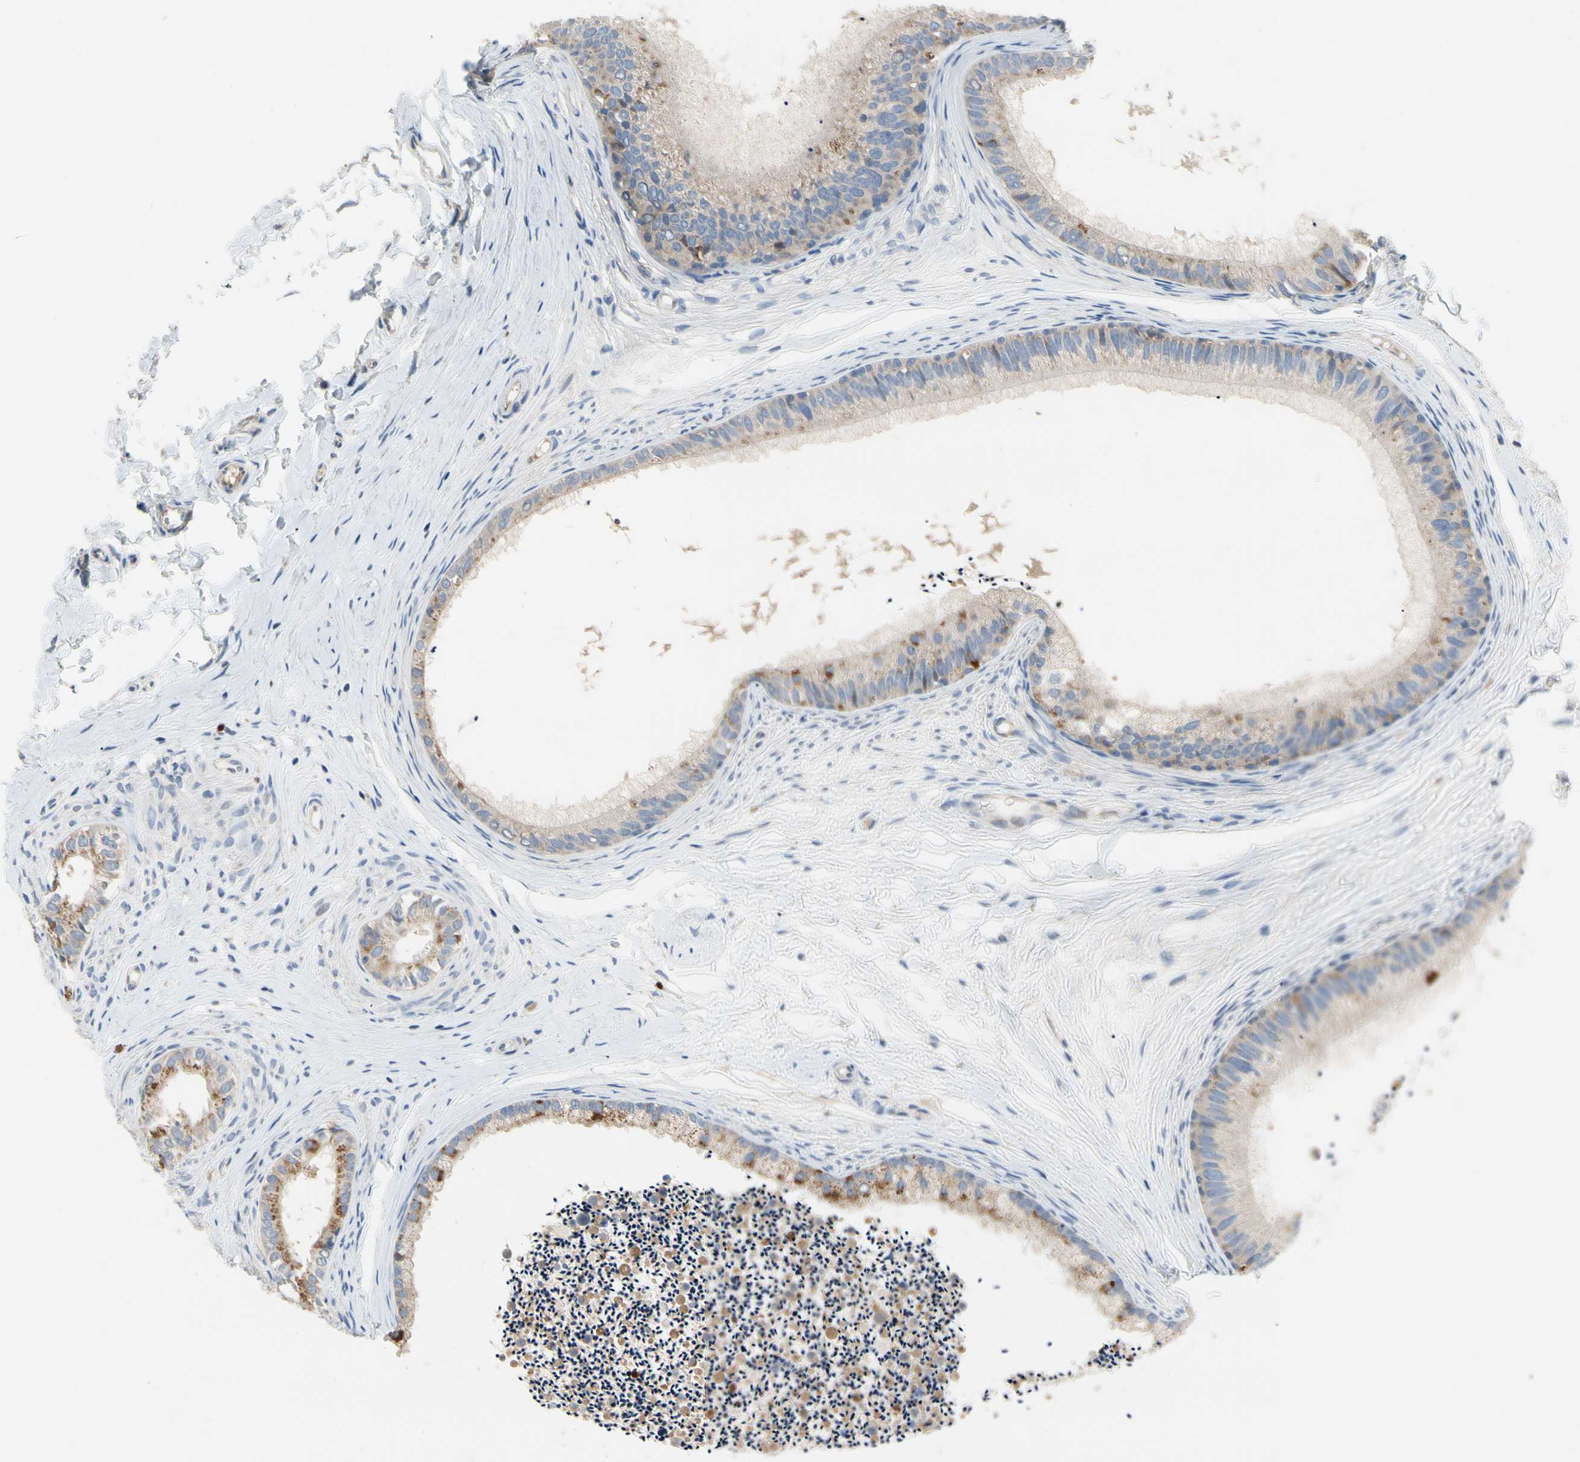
{"staining": {"intensity": "strong", "quantity": ">75%", "location": "cytoplasmic/membranous"}, "tissue": "epididymis", "cell_type": "Glandular cells", "image_type": "normal", "snomed": [{"axis": "morphology", "description": "Normal tissue, NOS"}, {"axis": "topography", "description": "Epididymis"}], "caption": "Strong cytoplasmic/membranous protein expression is identified in approximately >75% of glandular cells in epididymis.", "gene": "KLHDC8B", "patient": {"sex": "male", "age": 56}}